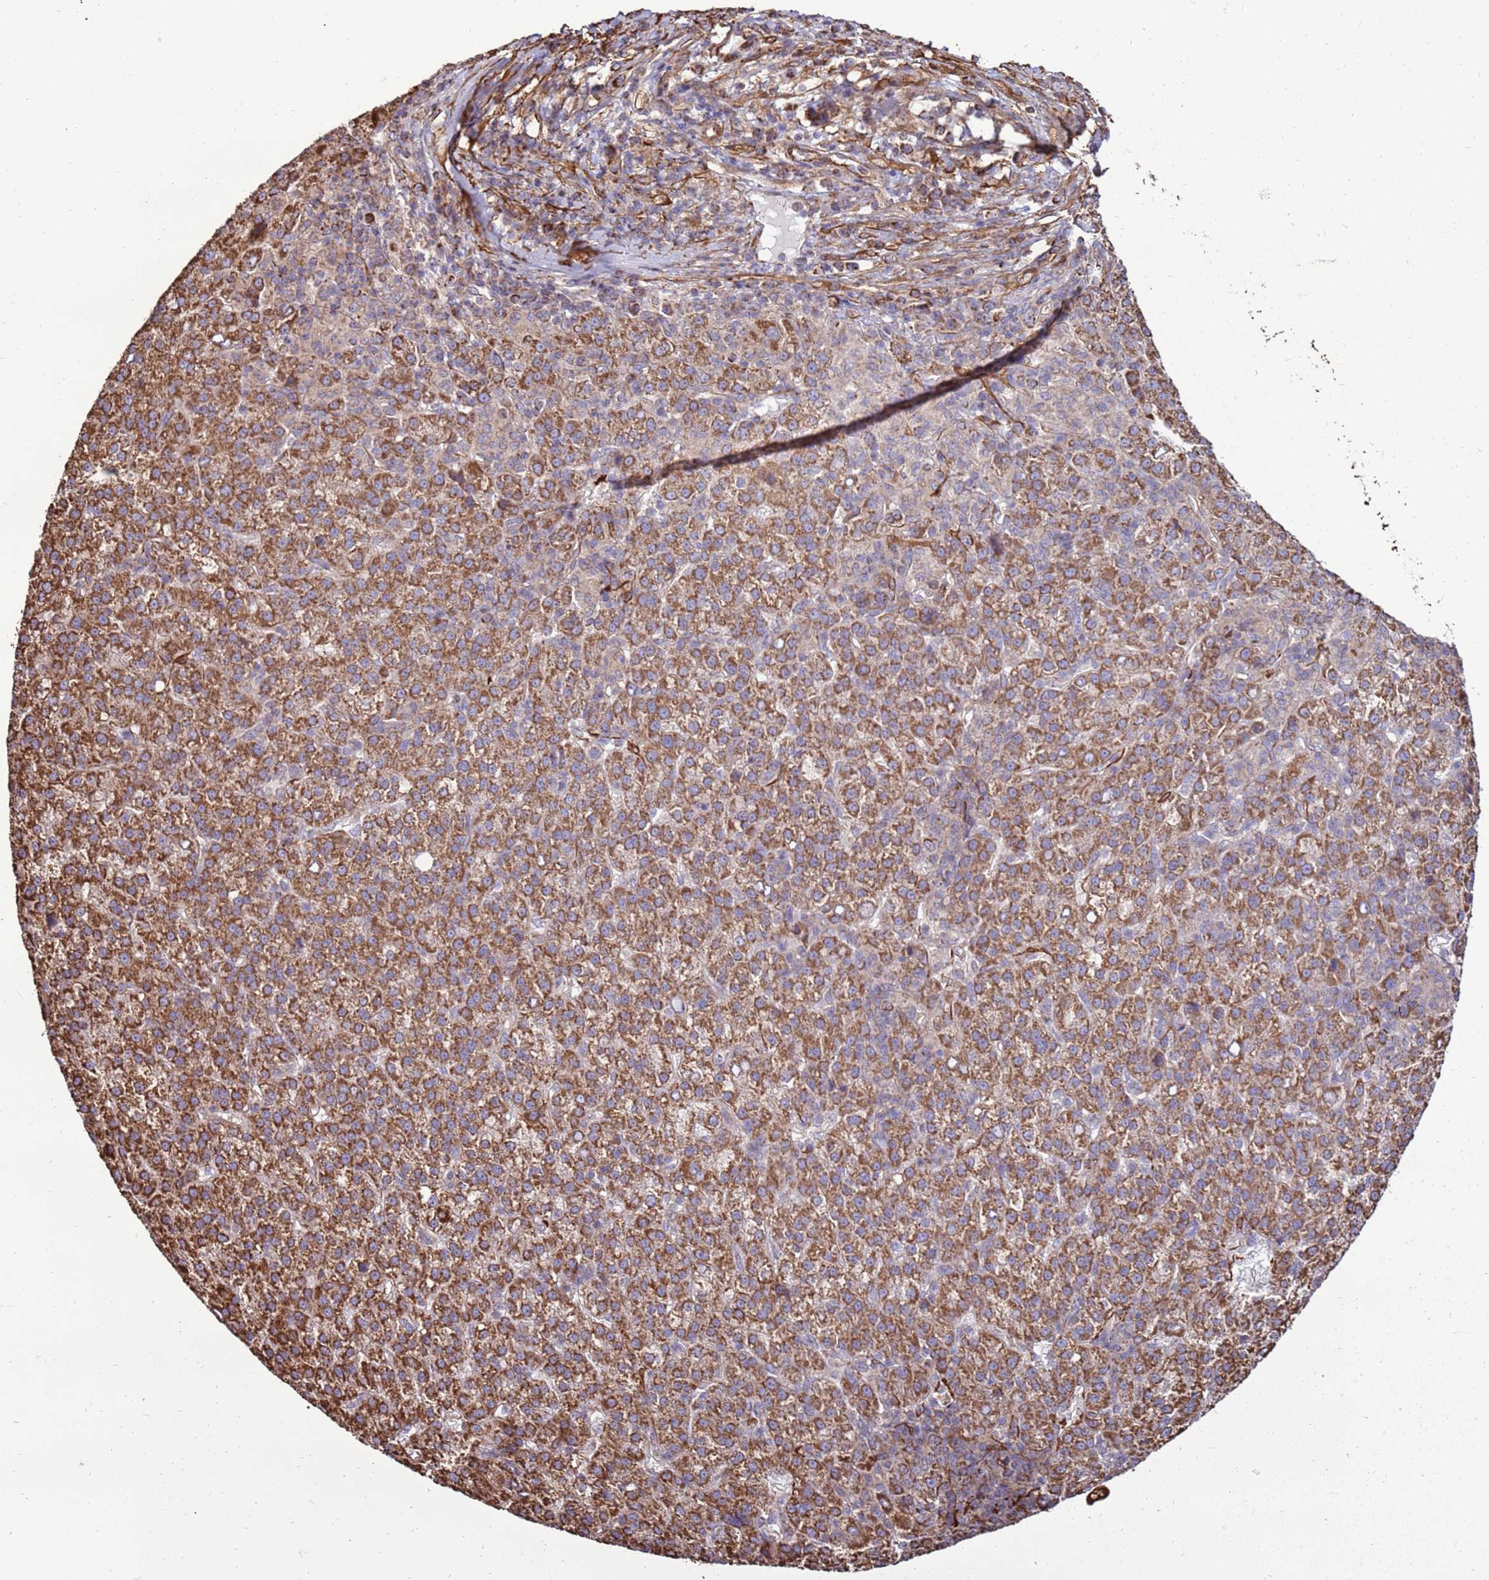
{"staining": {"intensity": "strong", "quantity": ">75%", "location": "cytoplasmic/membranous"}, "tissue": "liver cancer", "cell_type": "Tumor cells", "image_type": "cancer", "snomed": [{"axis": "morphology", "description": "Carcinoma, Hepatocellular, NOS"}, {"axis": "topography", "description": "Liver"}], "caption": "Immunohistochemical staining of liver cancer shows high levels of strong cytoplasmic/membranous staining in approximately >75% of tumor cells. (brown staining indicates protein expression, while blue staining denotes nuclei).", "gene": "DDX59", "patient": {"sex": "female", "age": 58}}